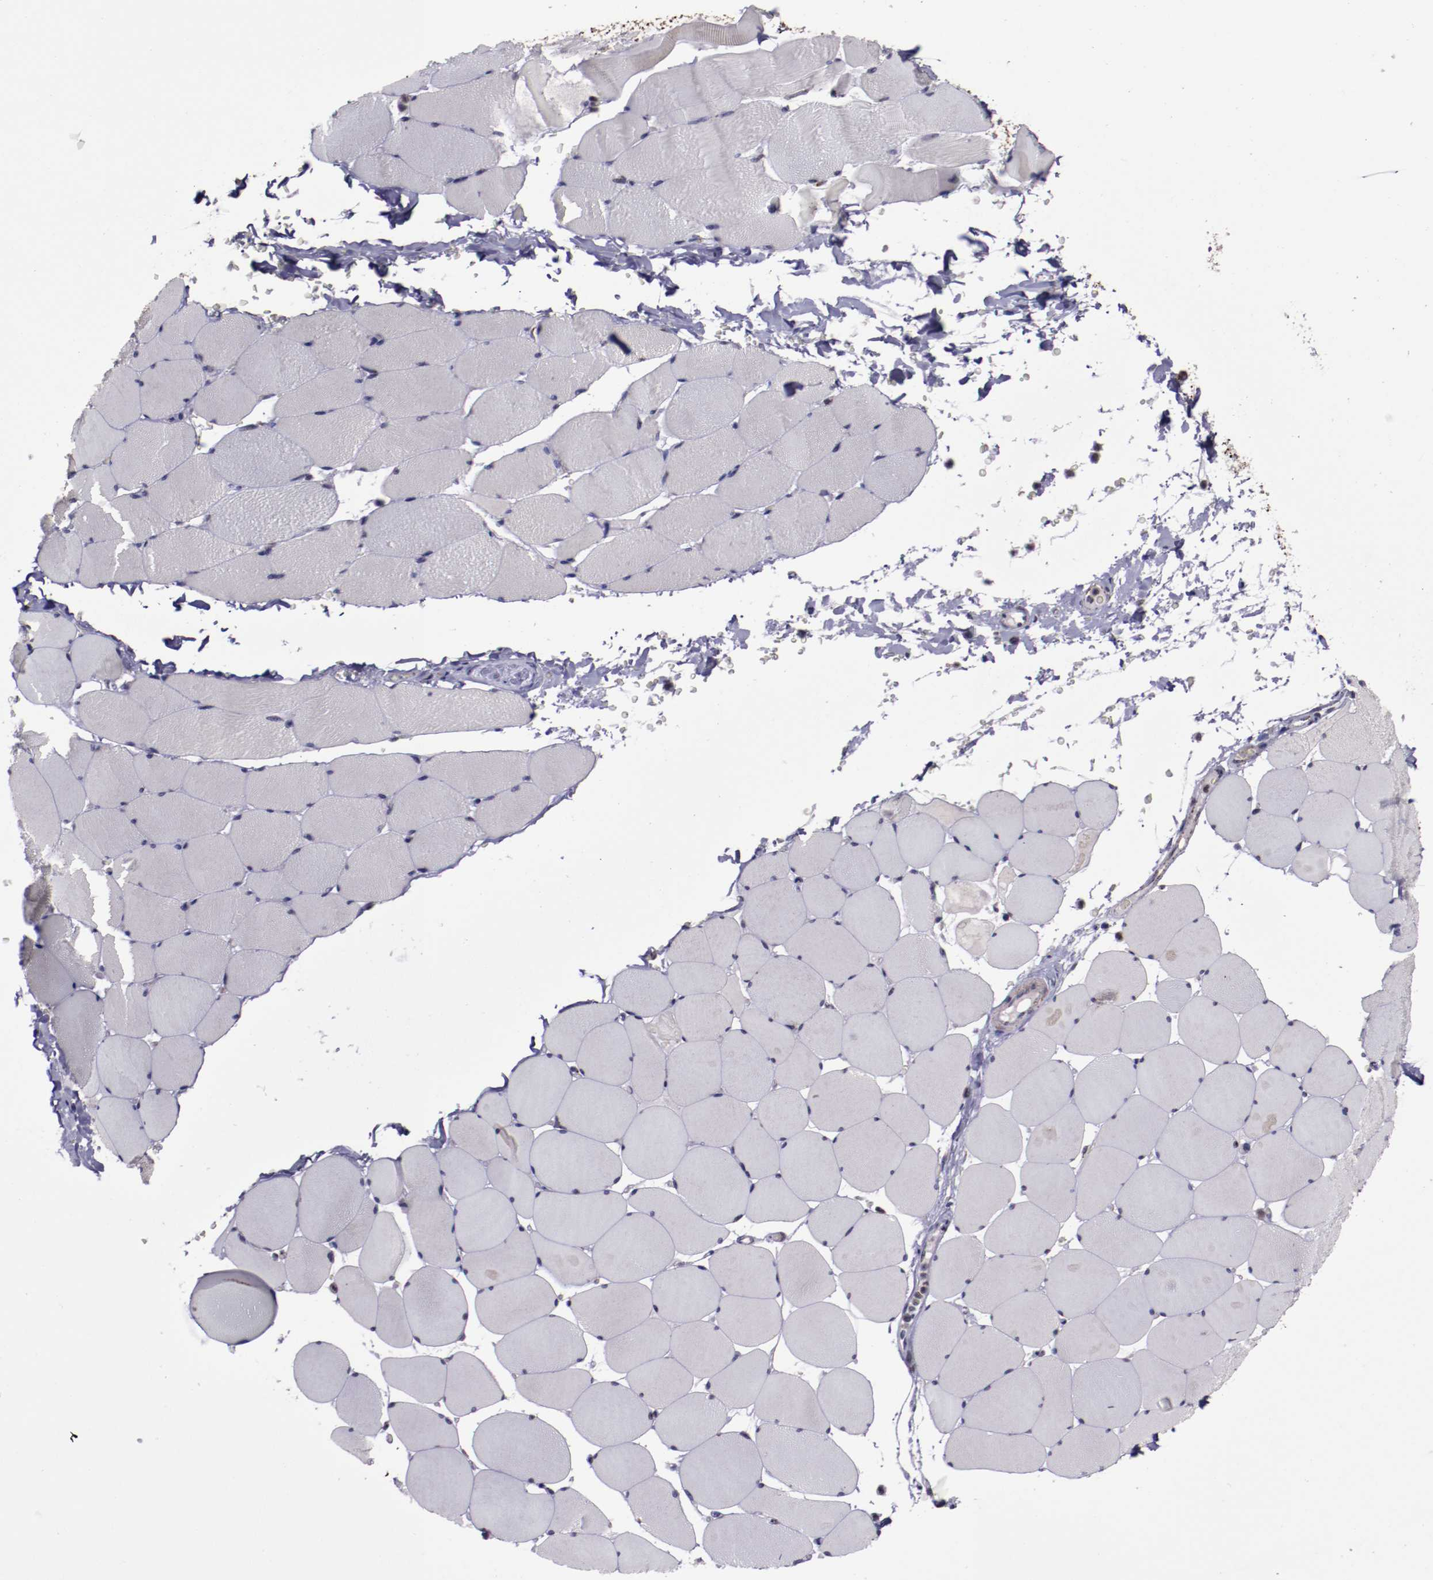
{"staining": {"intensity": "weak", "quantity": "25%-75%", "location": "cytoplasmic/membranous"}, "tissue": "skeletal muscle", "cell_type": "Myocytes", "image_type": "normal", "snomed": [{"axis": "morphology", "description": "Normal tissue, NOS"}, {"axis": "topography", "description": "Skeletal muscle"}], "caption": "Unremarkable skeletal muscle shows weak cytoplasmic/membranous staining in about 25%-75% of myocytes The staining is performed using DAB brown chromogen to label protein expression. The nuclei are counter-stained blue using hematoxylin..", "gene": "LONP1", "patient": {"sex": "male", "age": 62}}